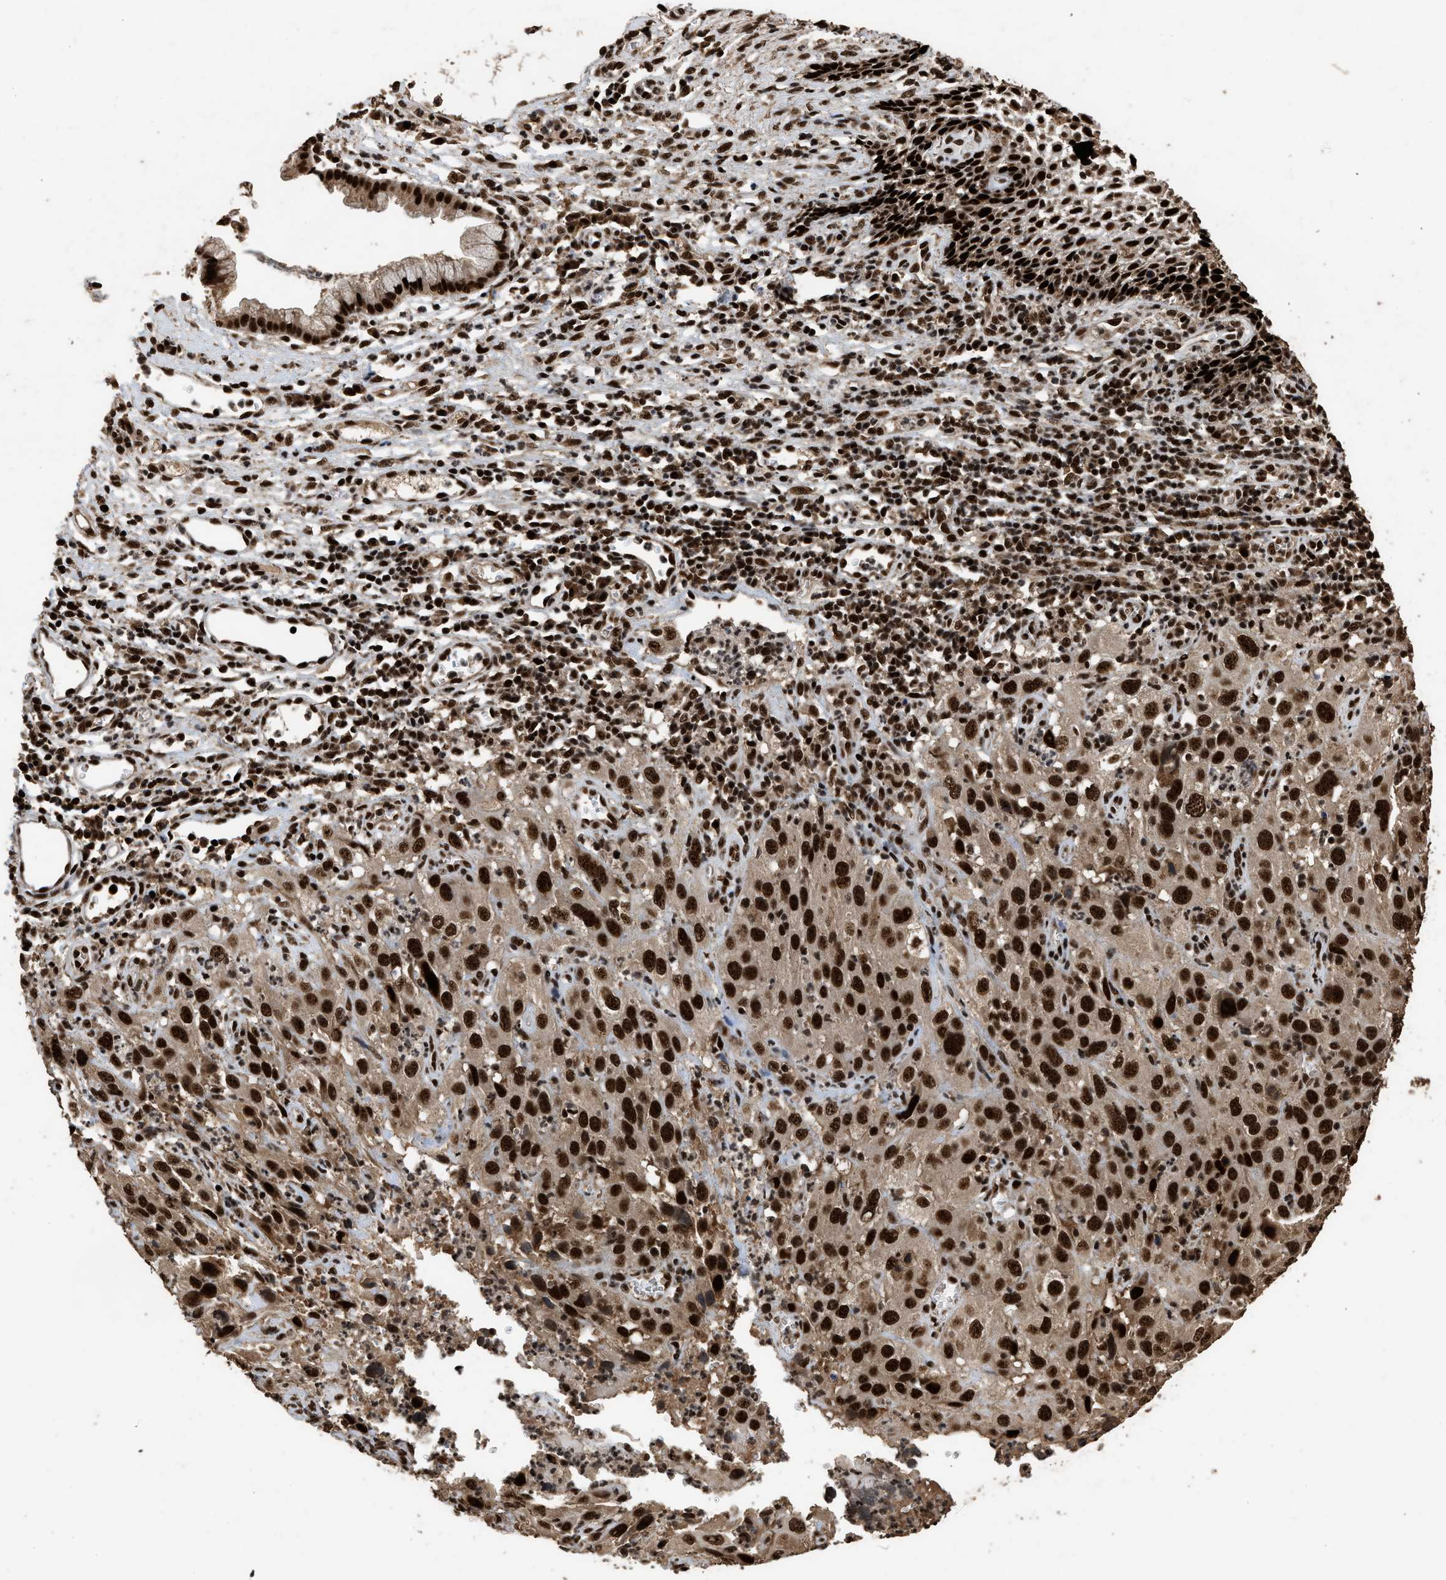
{"staining": {"intensity": "strong", "quantity": ">75%", "location": "nuclear"}, "tissue": "cervical cancer", "cell_type": "Tumor cells", "image_type": "cancer", "snomed": [{"axis": "morphology", "description": "Squamous cell carcinoma, NOS"}, {"axis": "topography", "description": "Cervix"}], "caption": "A histopathology image of human cervical cancer stained for a protein demonstrates strong nuclear brown staining in tumor cells.", "gene": "PPP4R3B", "patient": {"sex": "female", "age": 32}}